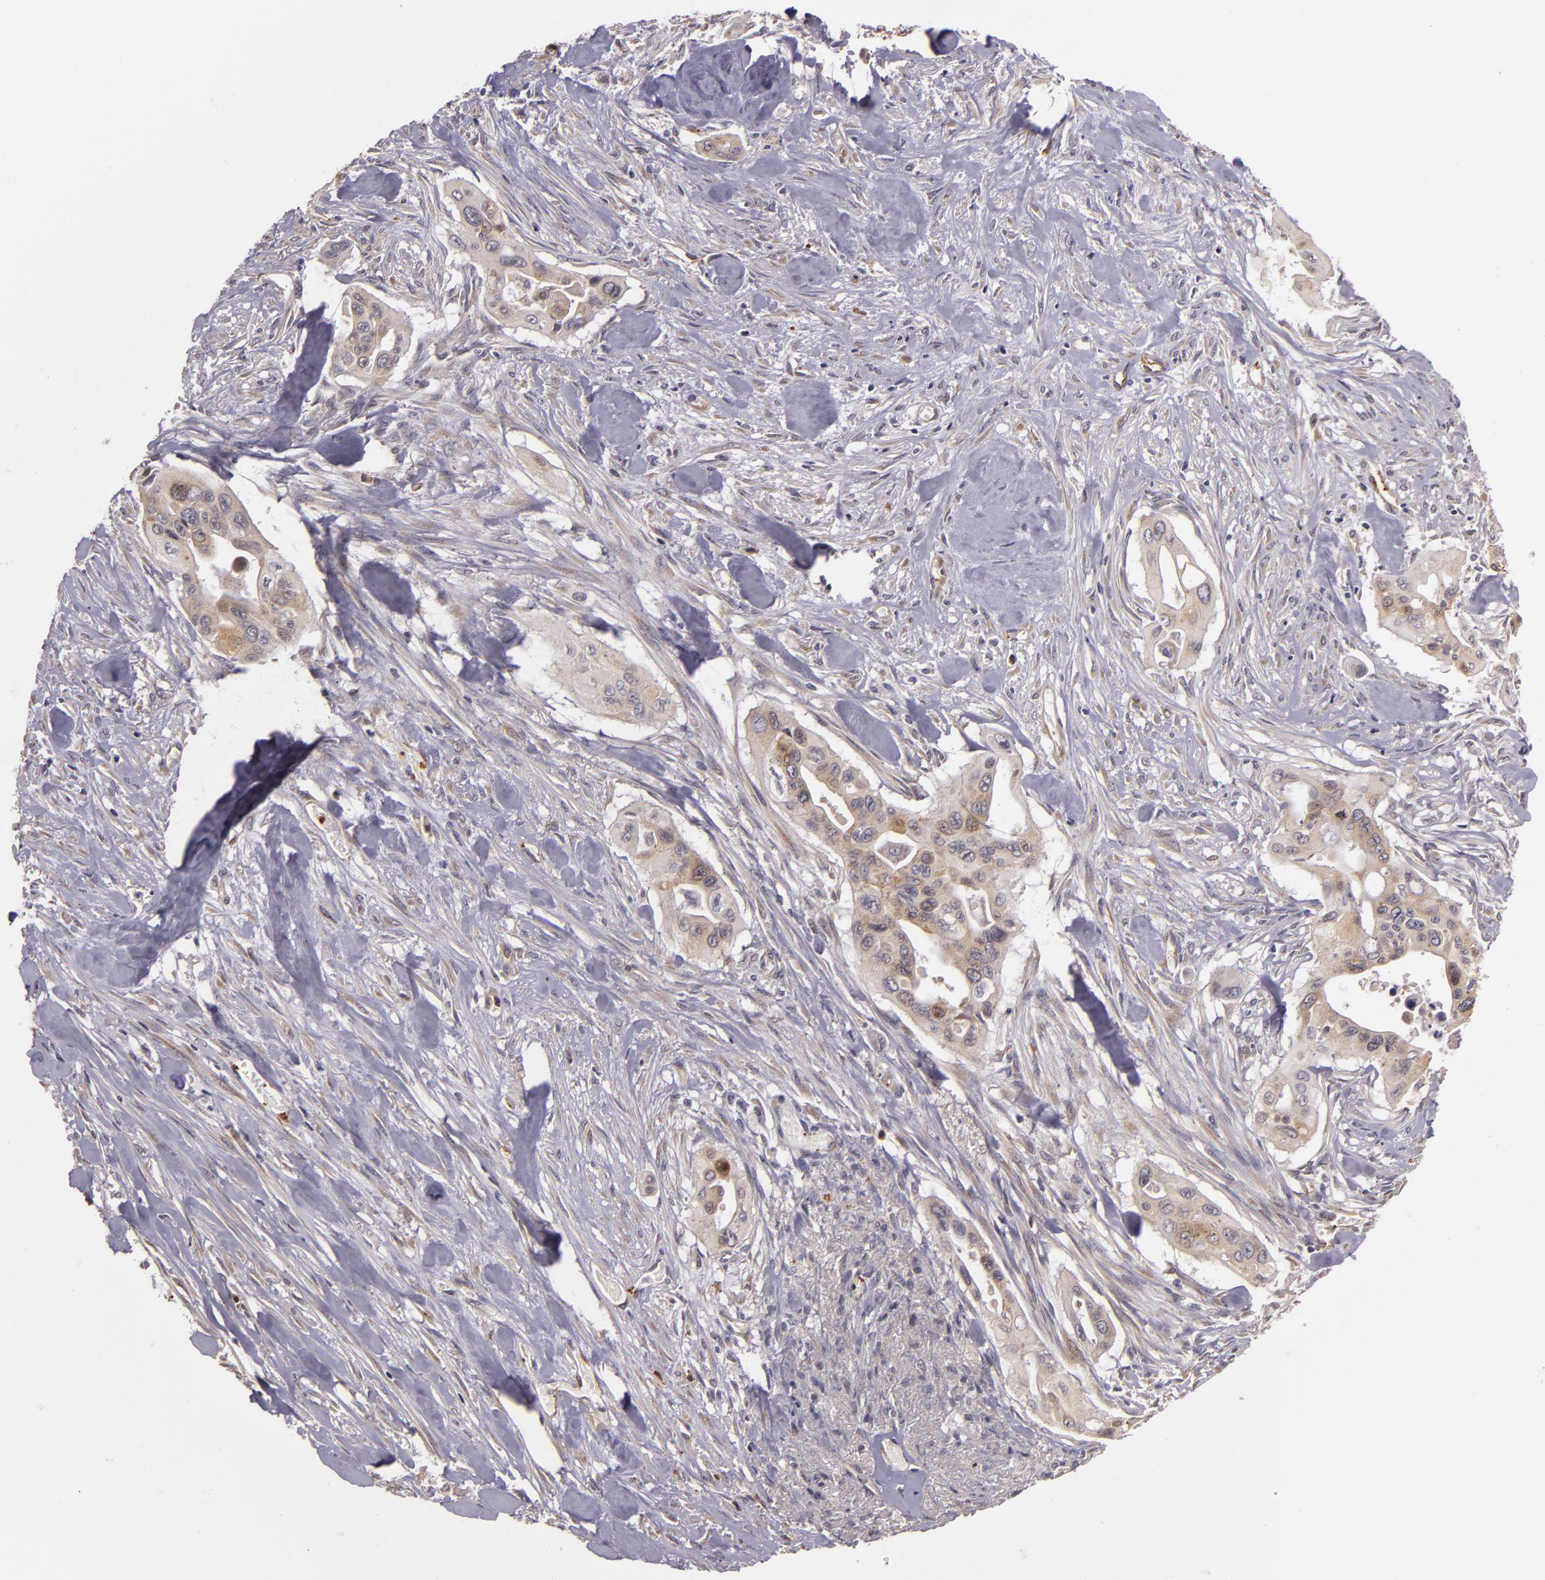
{"staining": {"intensity": "weak", "quantity": "<25%", "location": "cytoplasmic/membranous"}, "tissue": "pancreatic cancer", "cell_type": "Tumor cells", "image_type": "cancer", "snomed": [{"axis": "morphology", "description": "Adenocarcinoma, NOS"}, {"axis": "topography", "description": "Pancreas"}], "caption": "This histopathology image is of pancreatic adenocarcinoma stained with immunohistochemistry to label a protein in brown with the nuclei are counter-stained blue. There is no positivity in tumor cells.", "gene": "SYTL4", "patient": {"sex": "male", "age": 77}}